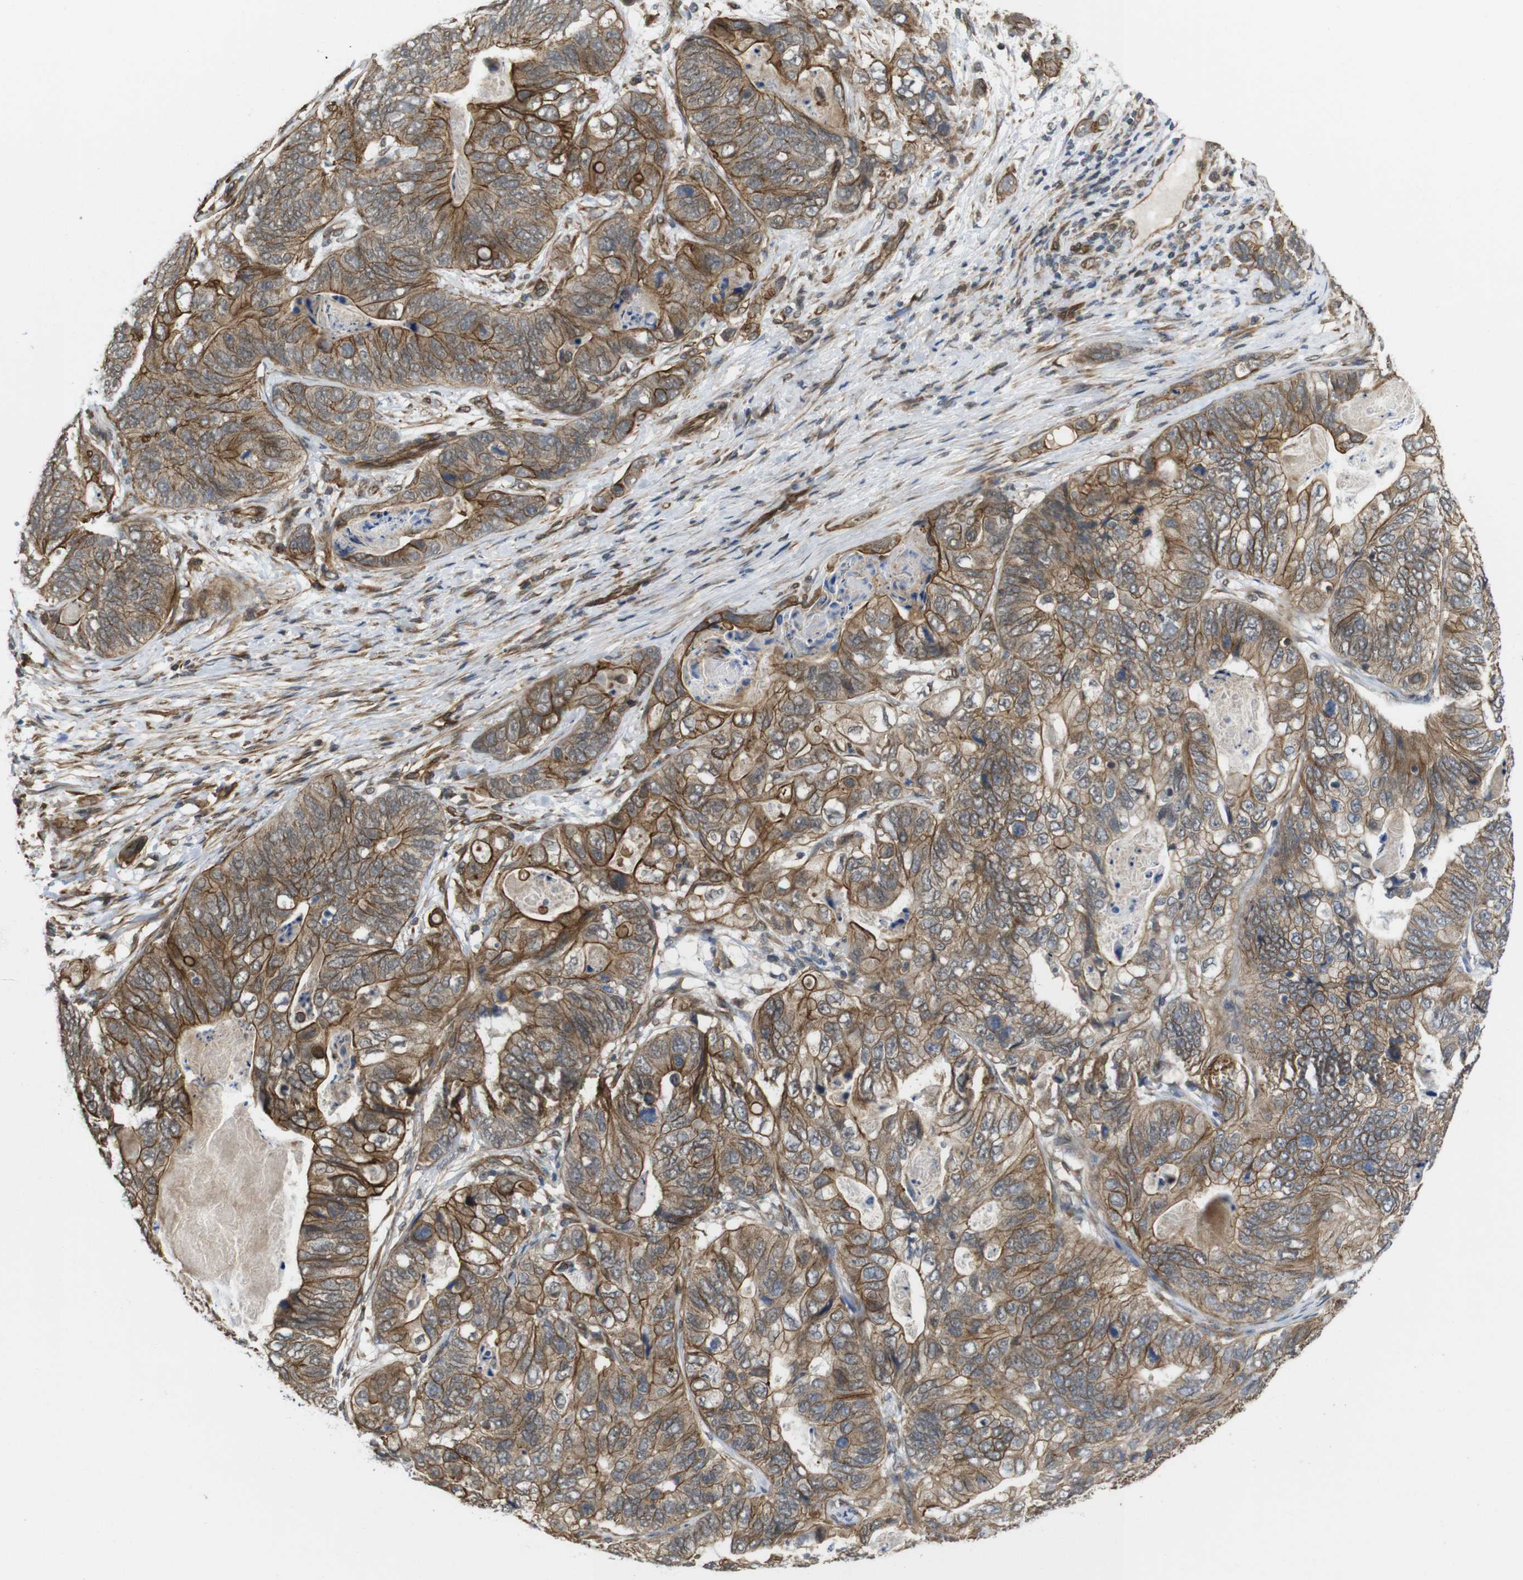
{"staining": {"intensity": "moderate", "quantity": ">75%", "location": "cytoplasmic/membranous"}, "tissue": "stomach cancer", "cell_type": "Tumor cells", "image_type": "cancer", "snomed": [{"axis": "morphology", "description": "Adenocarcinoma, NOS"}, {"axis": "topography", "description": "Stomach"}], "caption": "Protein staining displays moderate cytoplasmic/membranous staining in approximately >75% of tumor cells in stomach cancer (adenocarcinoma). Using DAB (3,3'-diaminobenzidine) (brown) and hematoxylin (blue) stains, captured at high magnification using brightfield microscopy.", "gene": "ZDHHC5", "patient": {"sex": "female", "age": 89}}